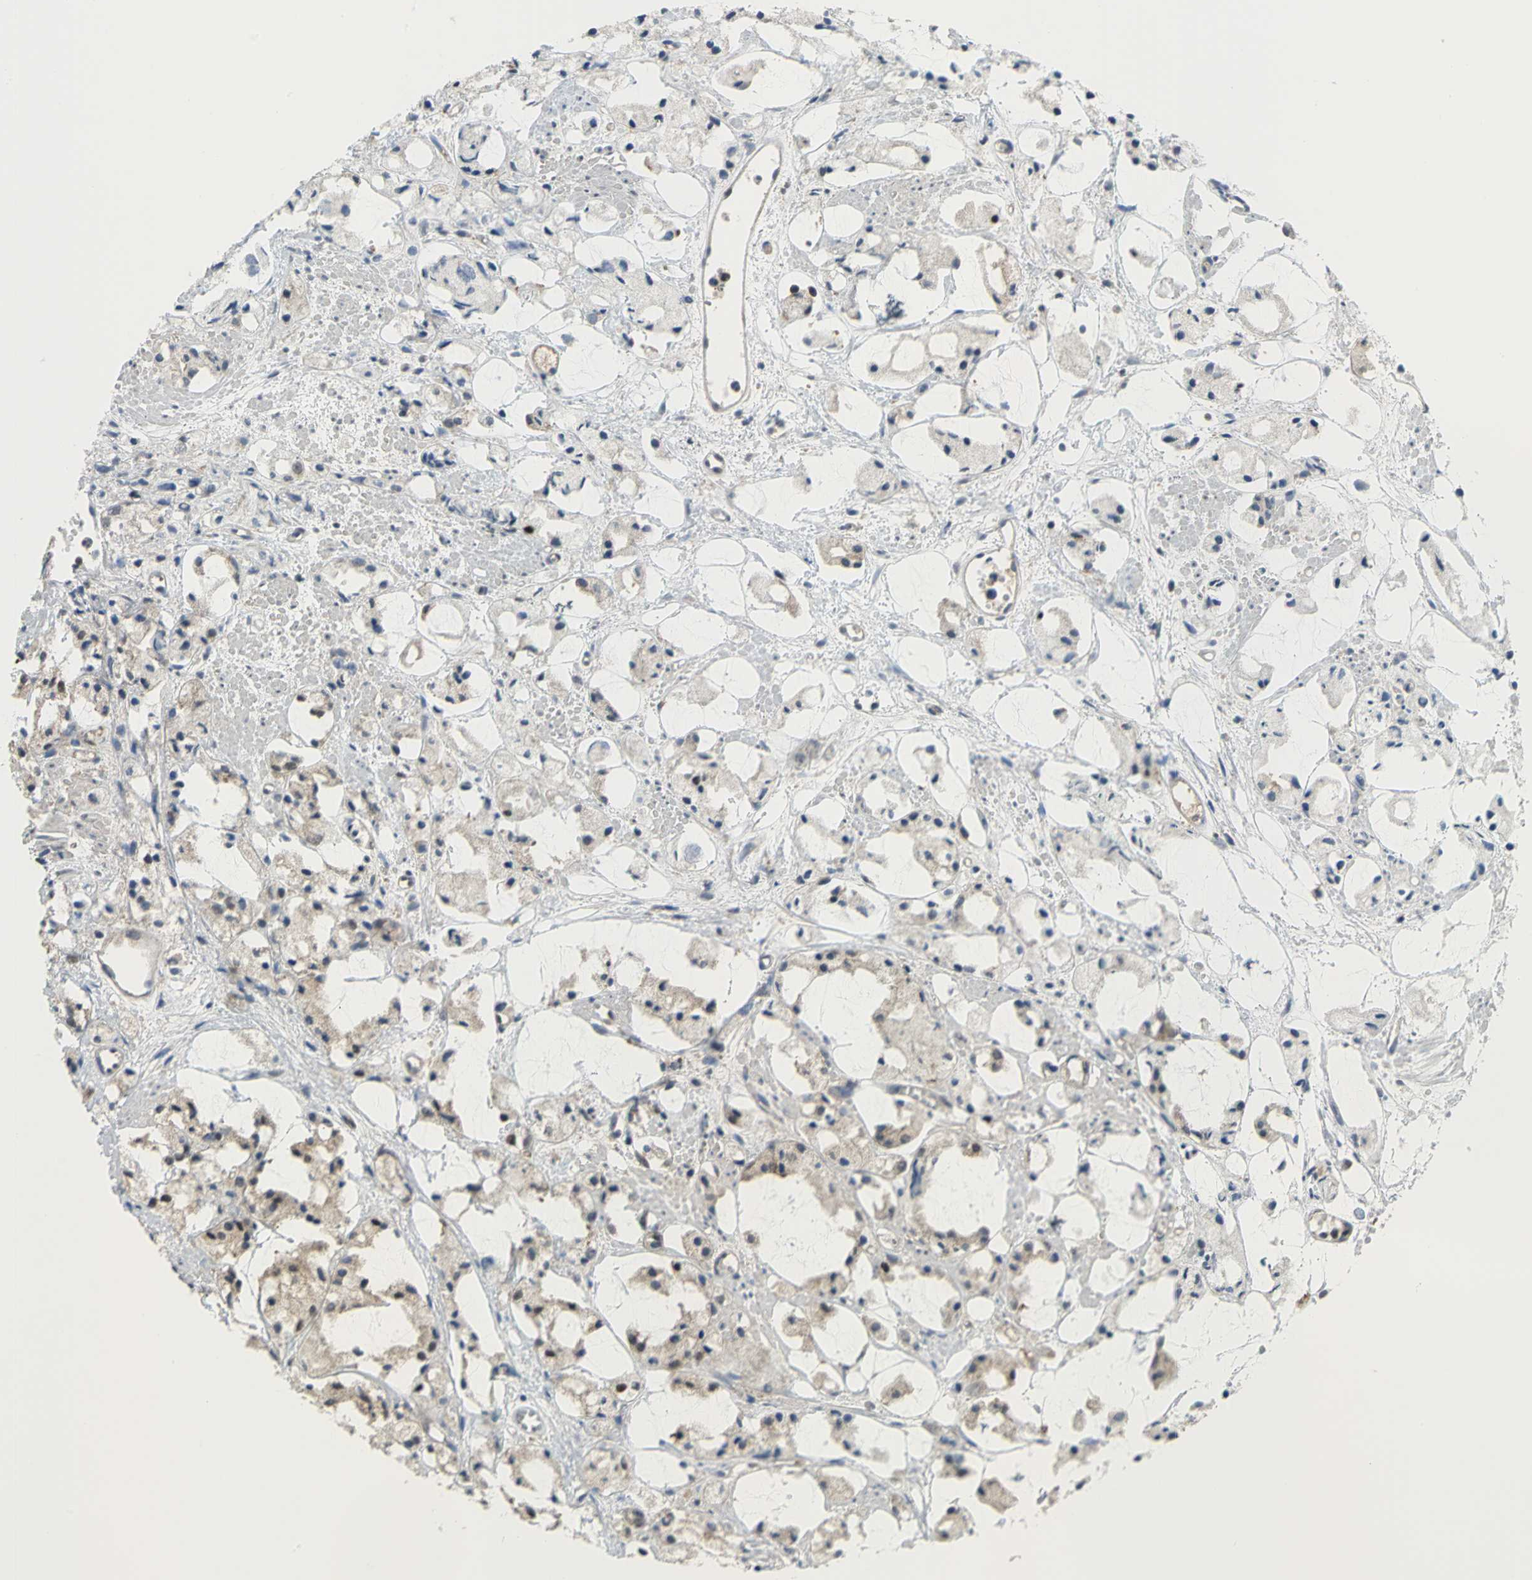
{"staining": {"intensity": "negative", "quantity": "none", "location": "none"}, "tissue": "prostate cancer", "cell_type": "Tumor cells", "image_type": "cancer", "snomed": [{"axis": "morphology", "description": "Adenocarcinoma, High grade"}, {"axis": "topography", "description": "Prostate"}], "caption": "A high-resolution histopathology image shows IHC staining of high-grade adenocarcinoma (prostate), which demonstrates no significant expression in tumor cells.", "gene": "PSMA4", "patient": {"sex": "male", "age": 85}}